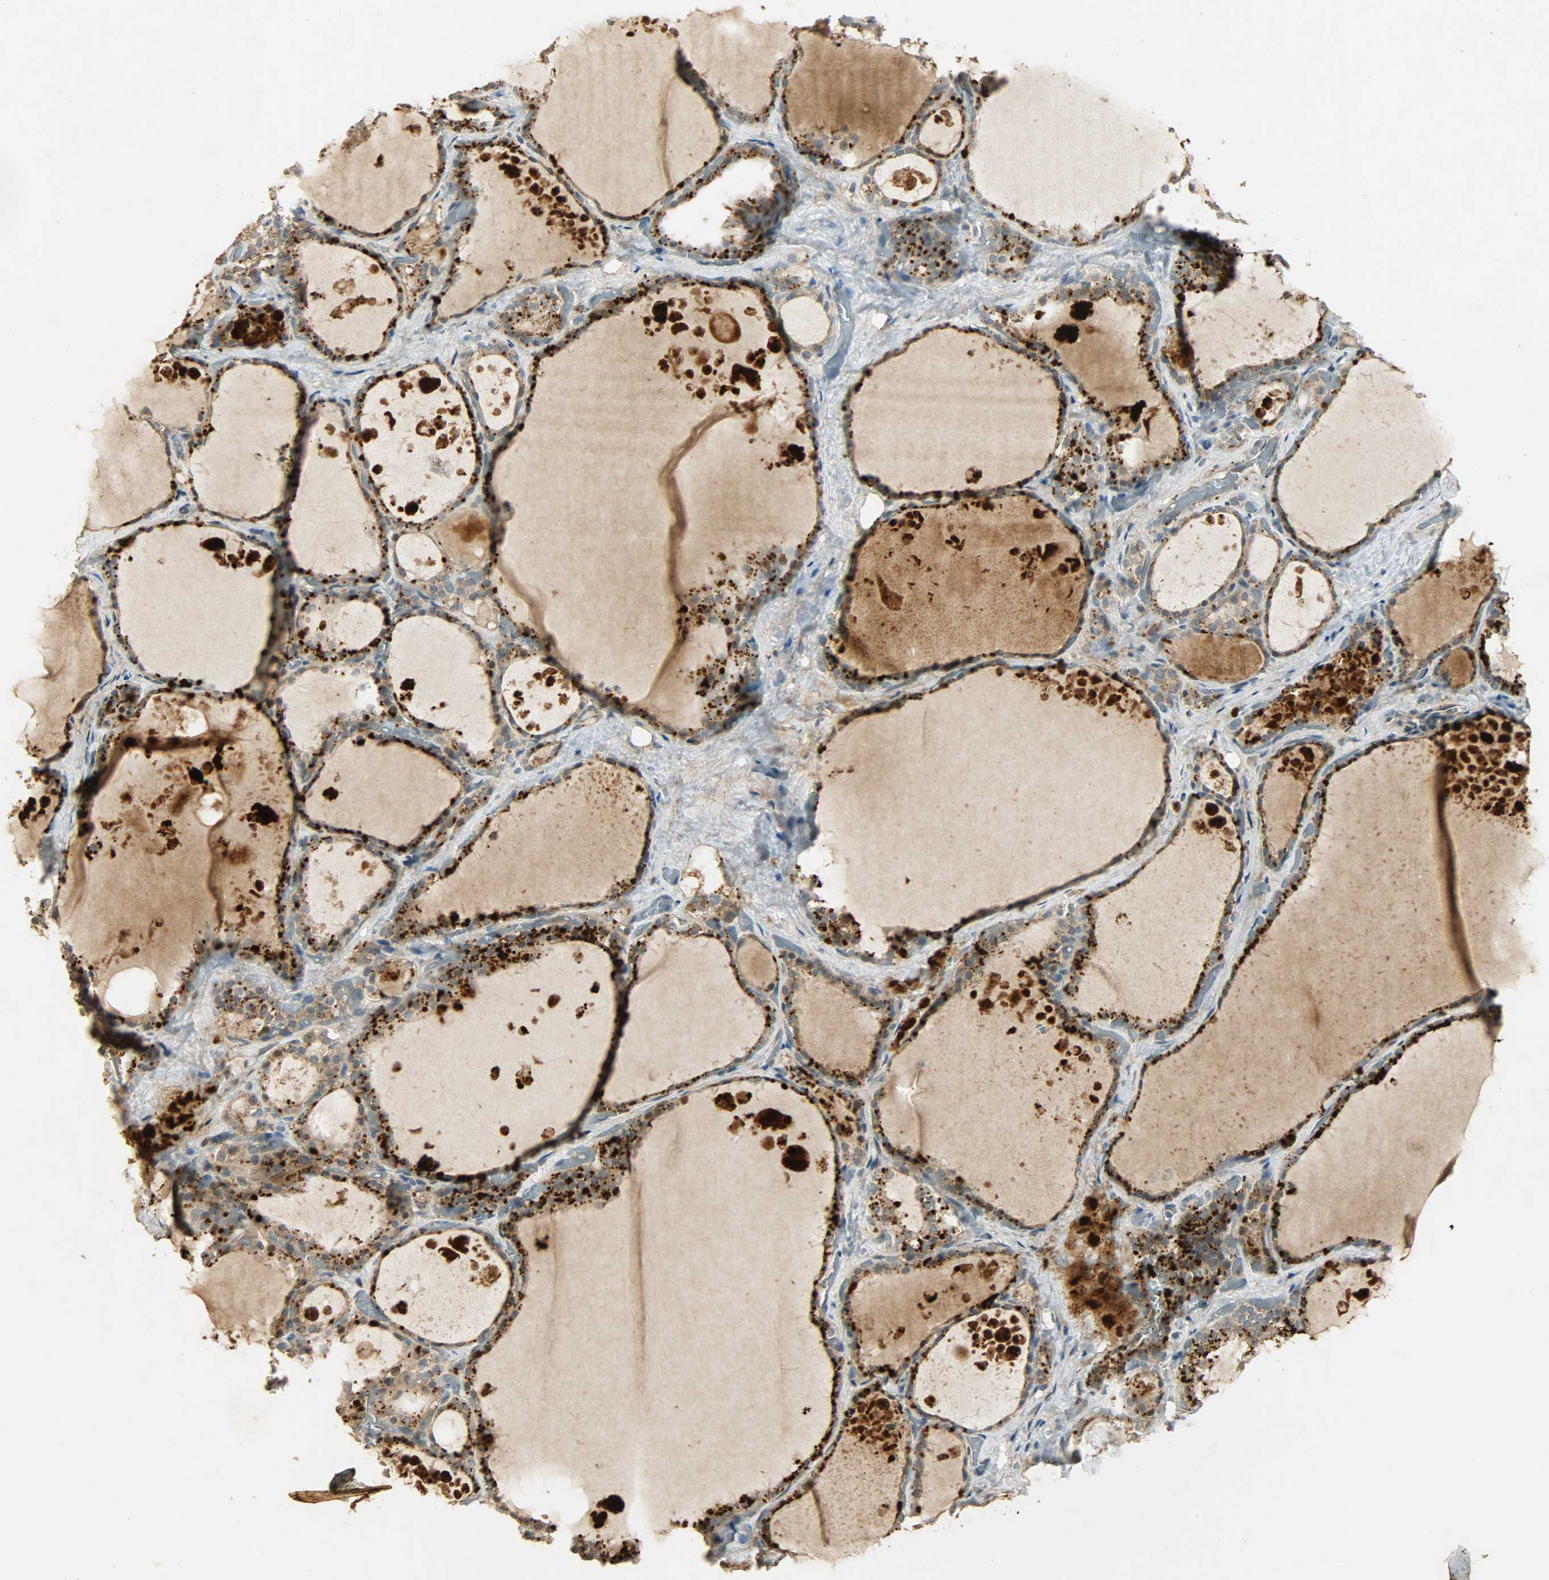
{"staining": {"intensity": "strong", "quantity": ">75%", "location": "cytoplasmic/membranous"}, "tissue": "thyroid gland", "cell_type": "Glandular cells", "image_type": "normal", "snomed": [{"axis": "morphology", "description": "Normal tissue, NOS"}, {"axis": "topography", "description": "Thyroid gland"}], "caption": "Thyroid gland stained for a protein exhibits strong cytoplasmic/membranous positivity in glandular cells. The staining was performed using DAB (3,3'-diaminobenzidine) to visualize the protein expression in brown, while the nuclei were stained in blue with hematoxylin (Magnification: 20x).", "gene": "ATP2B1", "patient": {"sex": "male", "age": 61}}